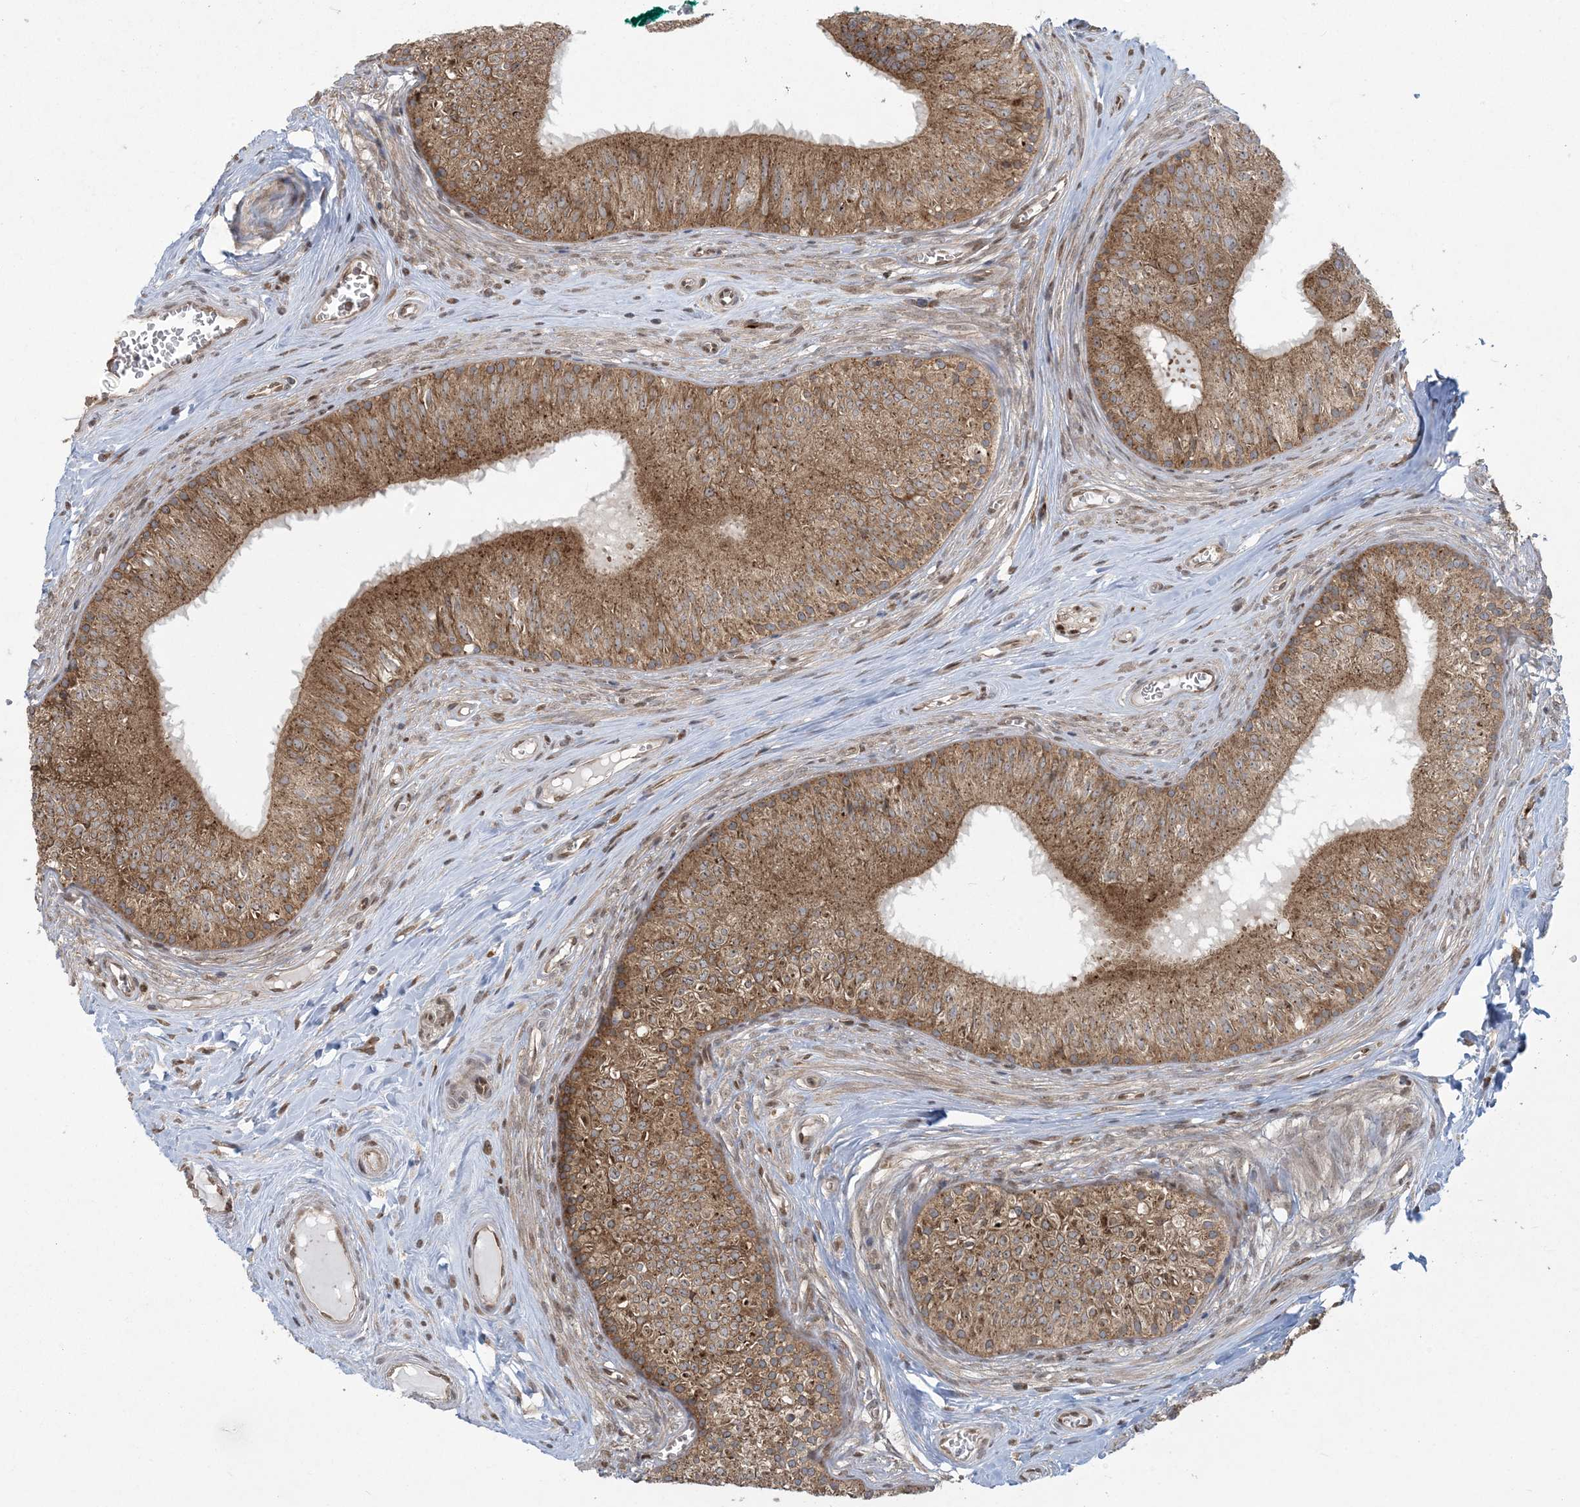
{"staining": {"intensity": "moderate", "quantity": ">75%", "location": "cytoplasmic/membranous"}, "tissue": "epididymis", "cell_type": "Glandular cells", "image_type": "normal", "snomed": [{"axis": "morphology", "description": "Normal tissue, NOS"}, {"axis": "topography", "description": "Epididymis"}], "caption": "Approximately >75% of glandular cells in unremarkable epididymis exhibit moderate cytoplasmic/membranous protein positivity as visualized by brown immunohistochemical staining.", "gene": "ABCF3", "patient": {"sex": "male", "age": 46}}